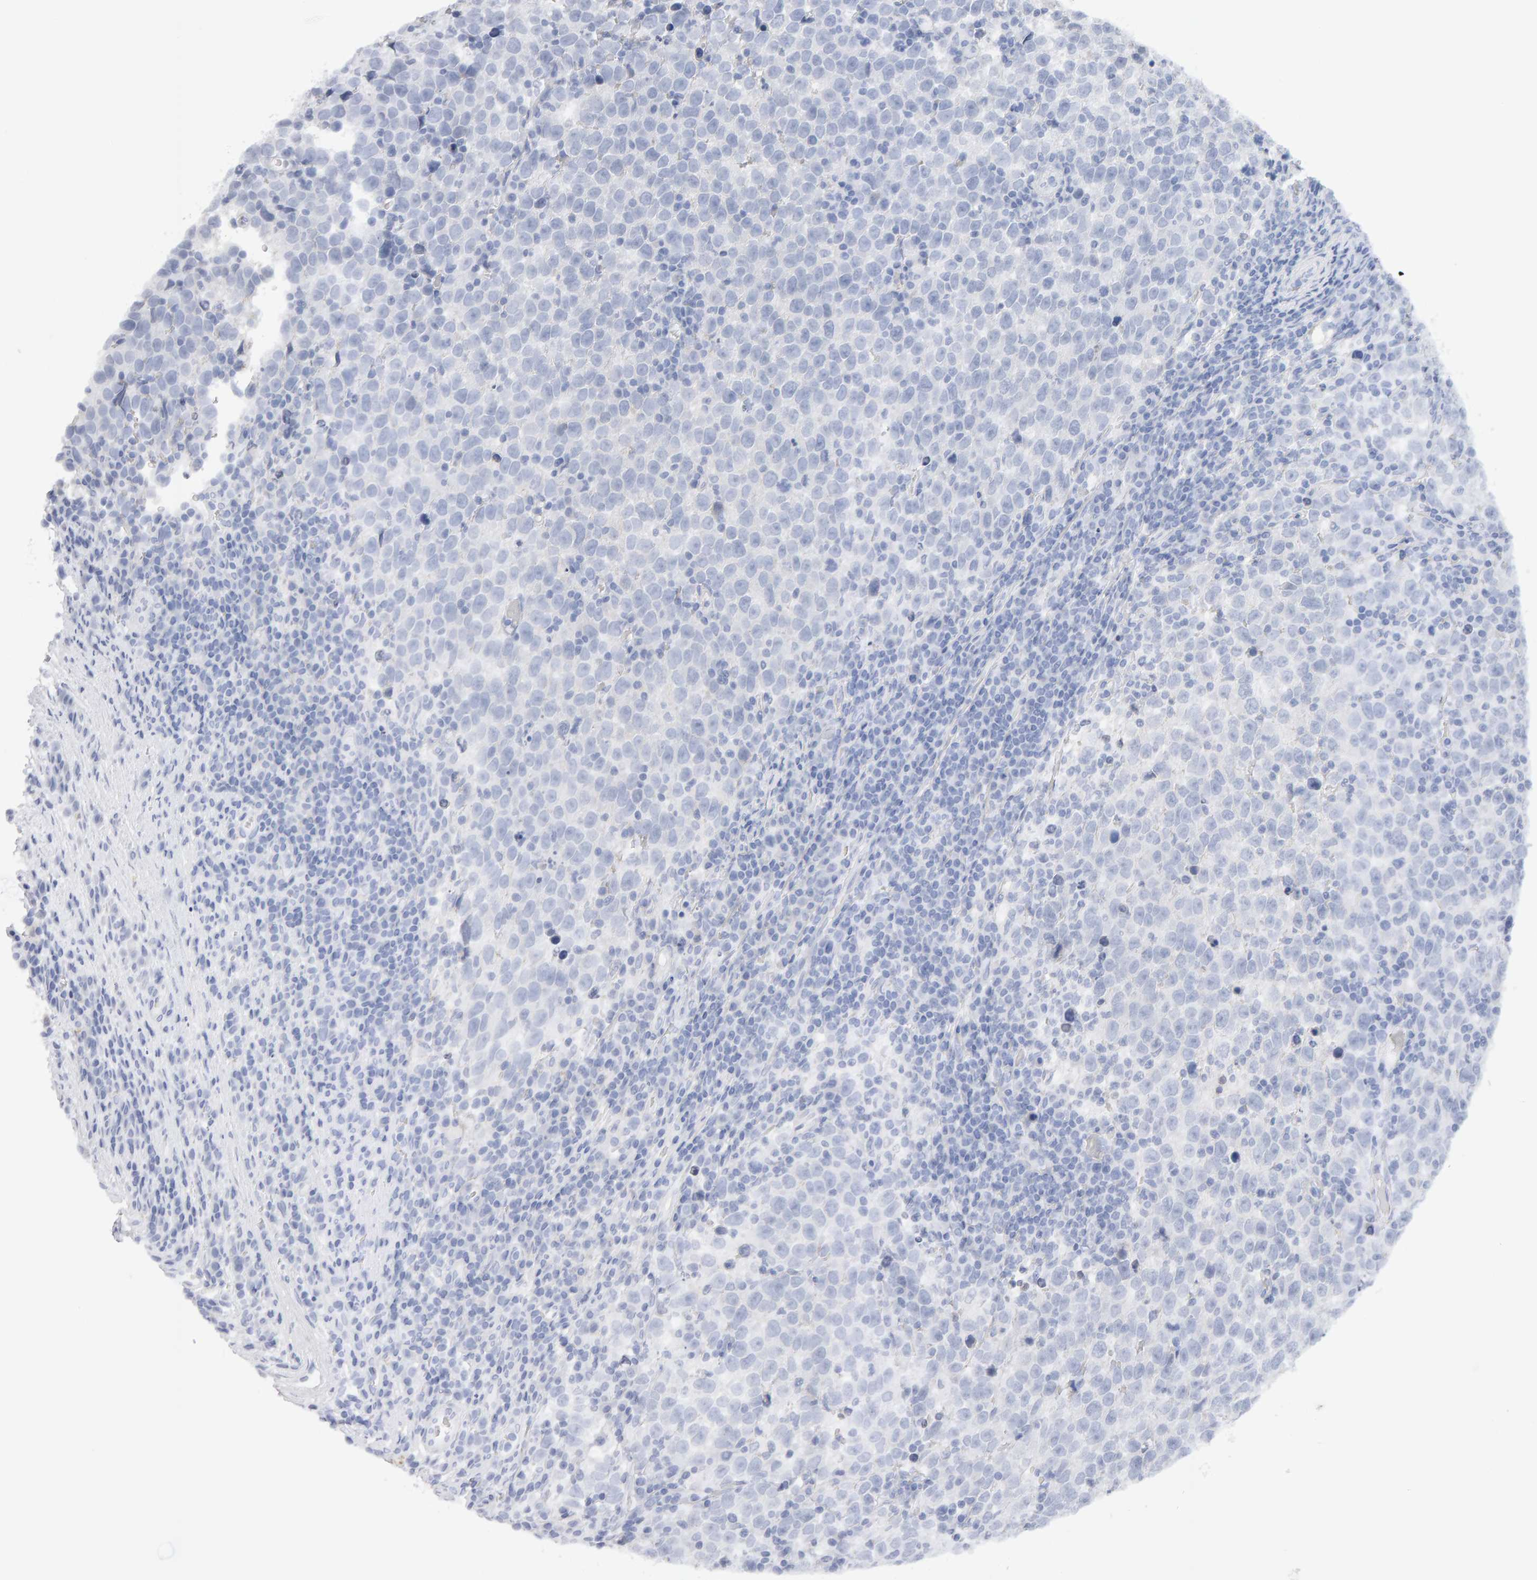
{"staining": {"intensity": "negative", "quantity": "none", "location": "none"}, "tissue": "testis cancer", "cell_type": "Tumor cells", "image_type": "cancer", "snomed": [{"axis": "morphology", "description": "Normal tissue, NOS"}, {"axis": "morphology", "description": "Seminoma, NOS"}, {"axis": "topography", "description": "Testis"}], "caption": "Seminoma (testis) was stained to show a protein in brown. There is no significant staining in tumor cells.", "gene": "METRNL", "patient": {"sex": "male", "age": 43}}